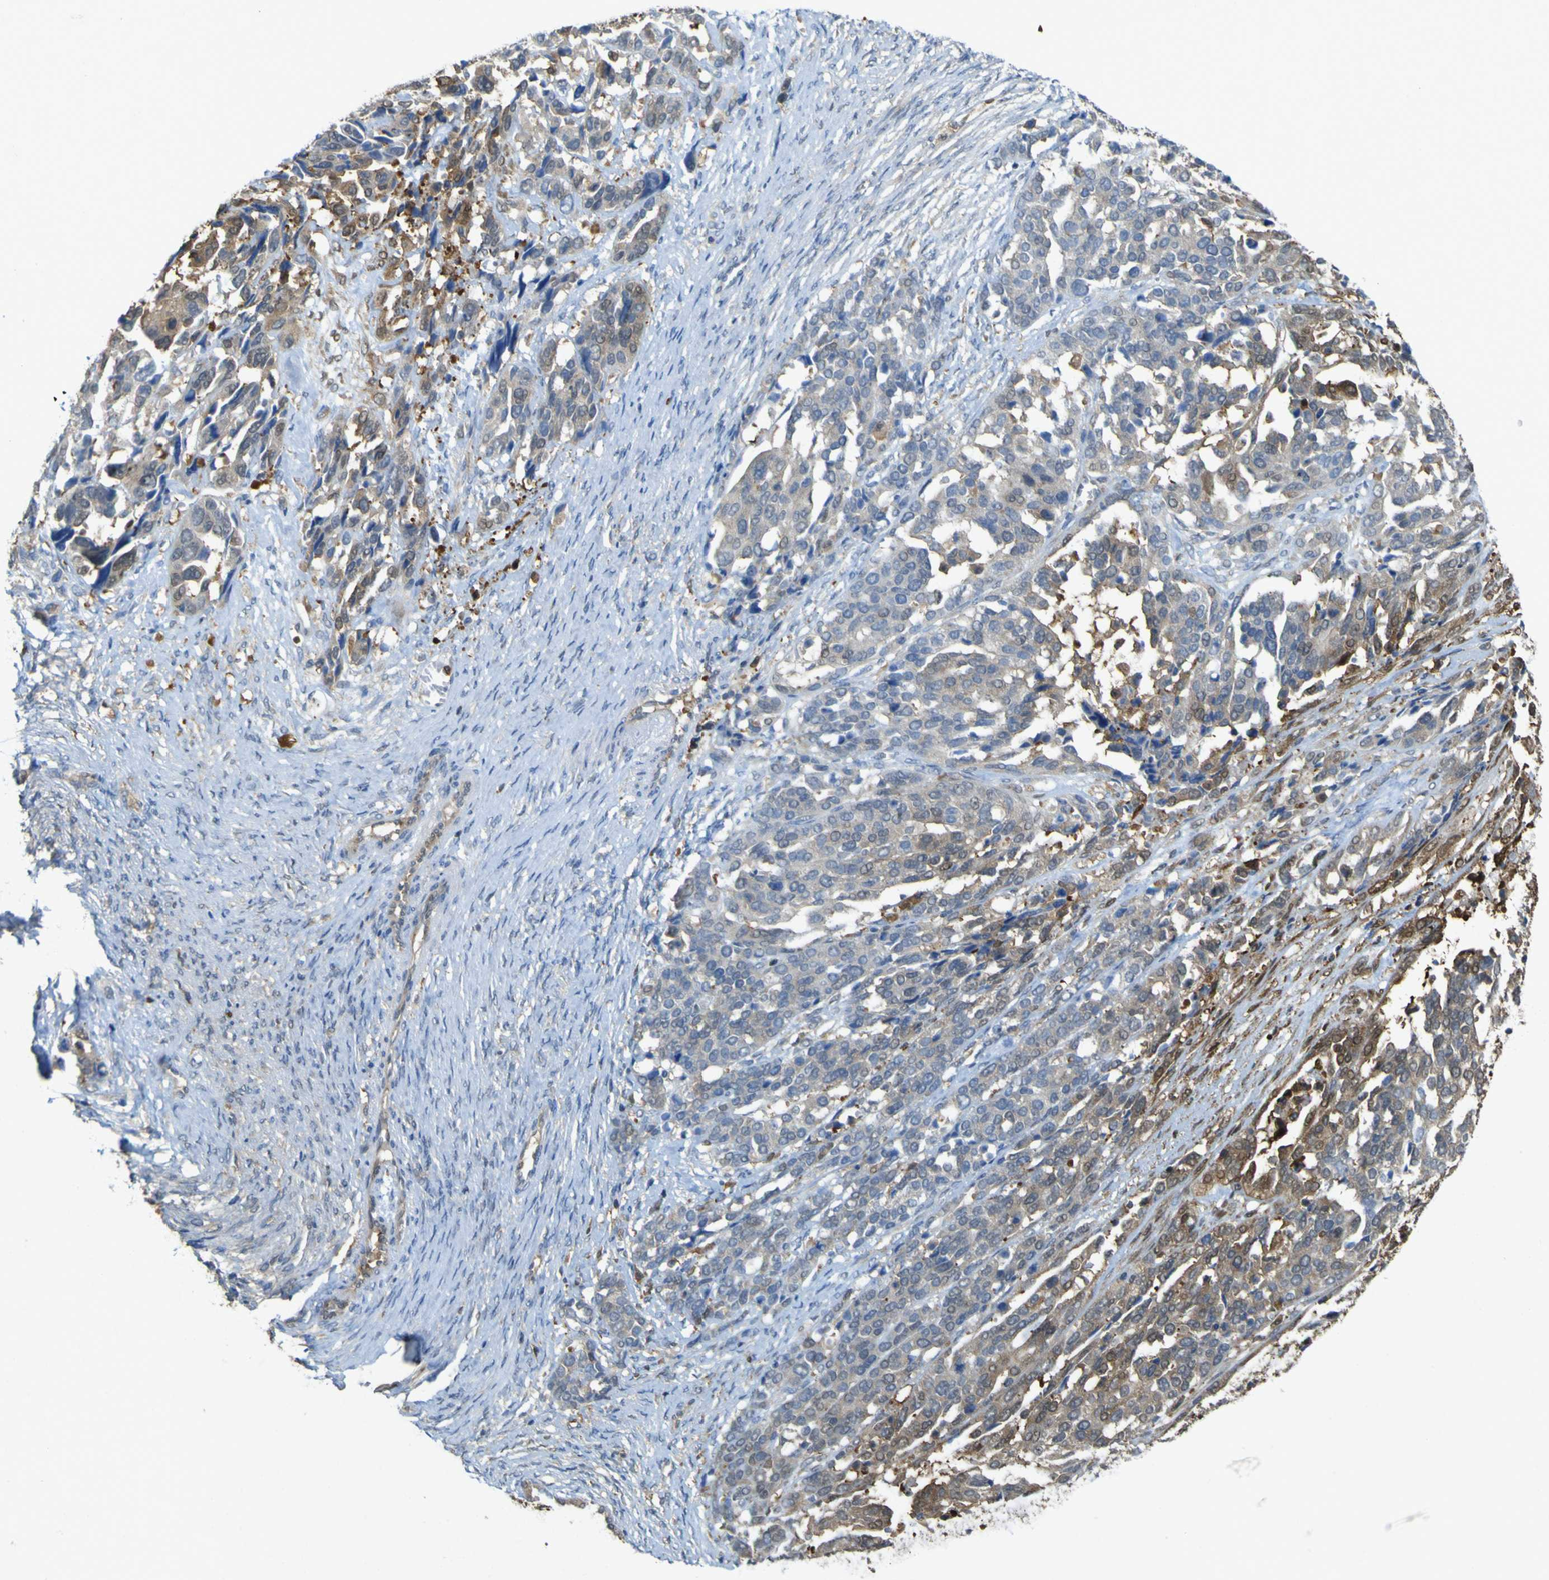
{"staining": {"intensity": "moderate", "quantity": "25%-75%", "location": "cytoplasmic/membranous"}, "tissue": "ovarian cancer", "cell_type": "Tumor cells", "image_type": "cancer", "snomed": [{"axis": "morphology", "description": "Cystadenocarcinoma, serous, NOS"}, {"axis": "topography", "description": "Ovary"}], "caption": "Brown immunohistochemical staining in human ovarian cancer displays moderate cytoplasmic/membranous expression in about 25%-75% of tumor cells.", "gene": "ABHD3", "patient": {"sex": "female", "age": 44}}